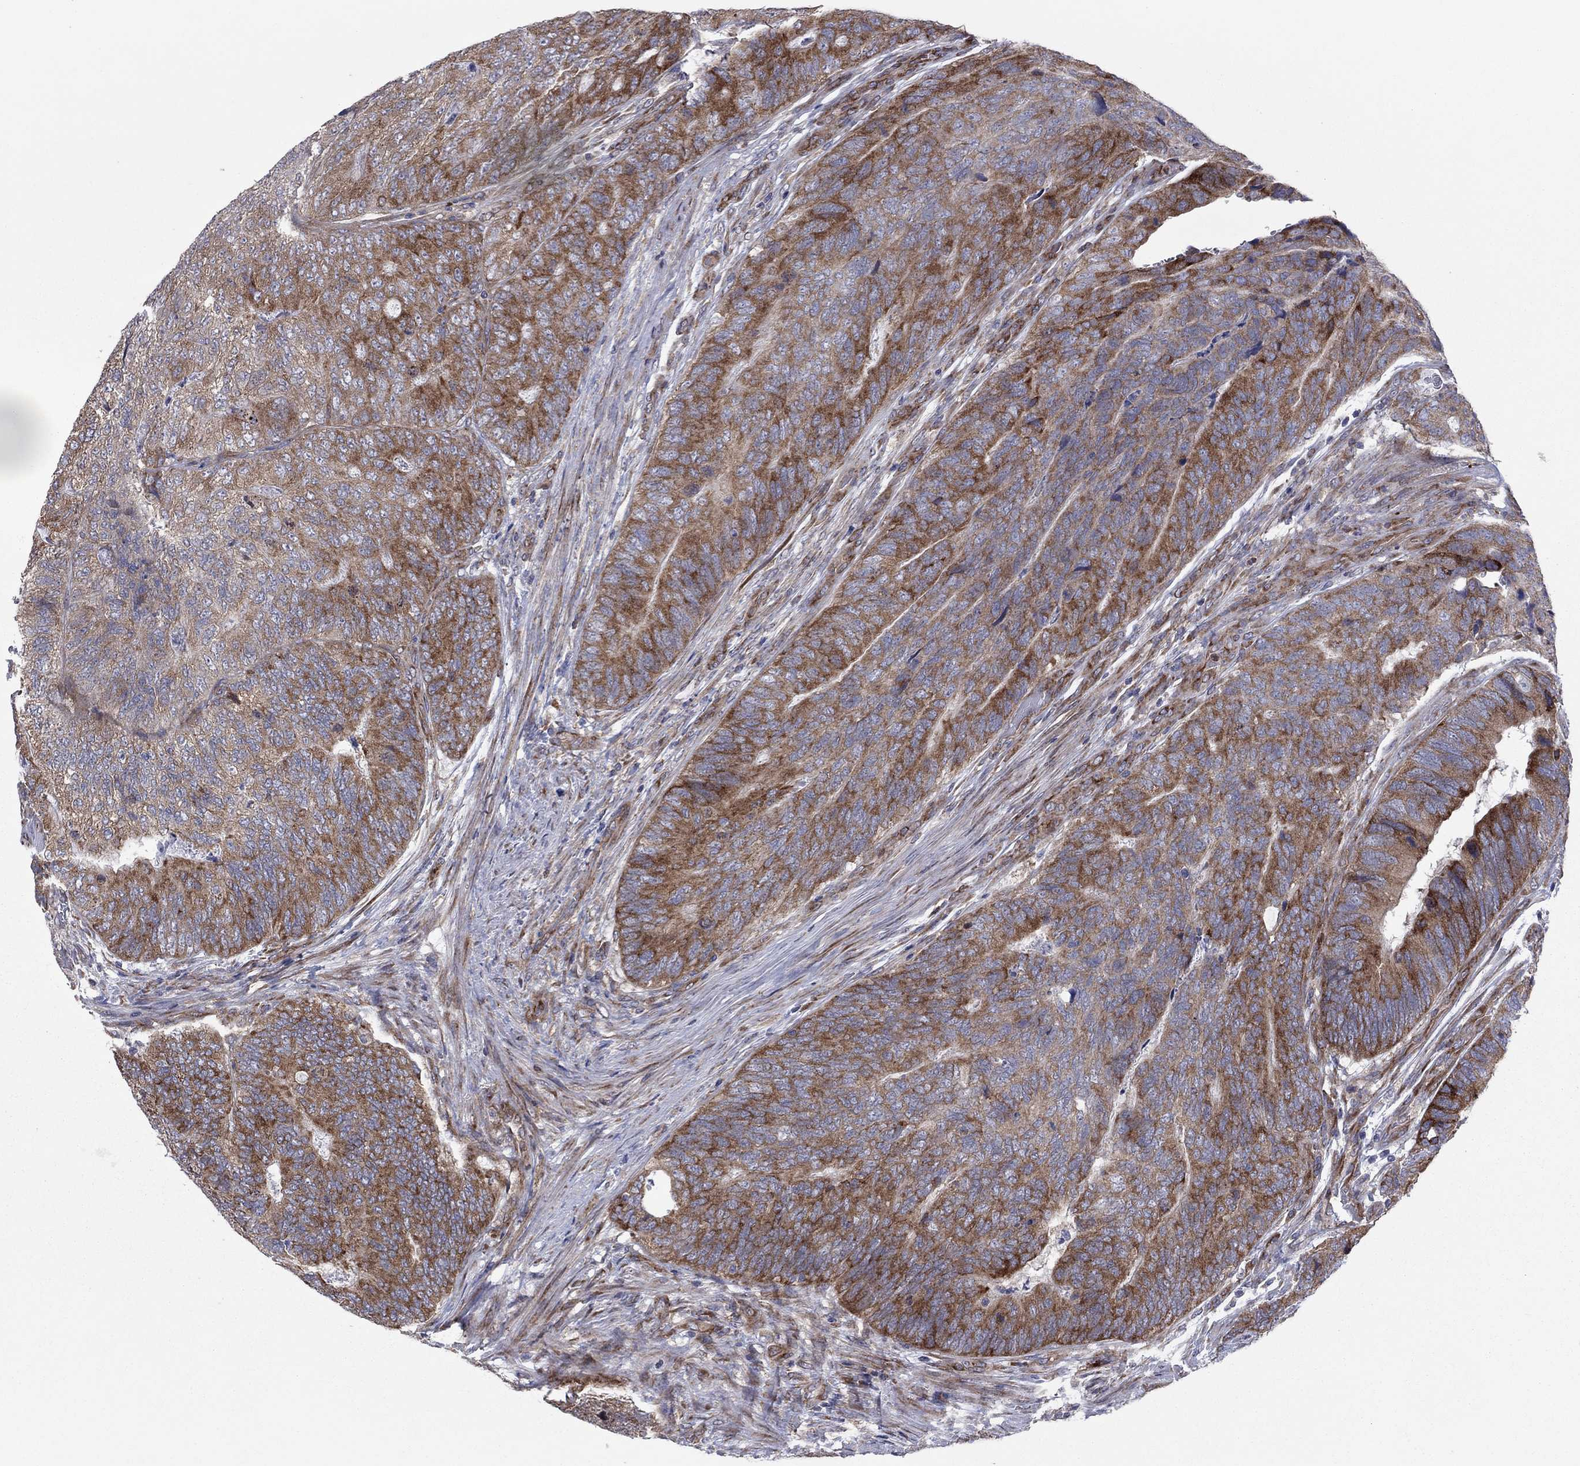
{"staining": {"intensity": "moderate", "quantity": "25%-75%", "location": "cytoplasmic/membranous"}, "tissue": "colorectal cancer", "cell_type": "Tumor cells", "image_type": "cancer", "snomed": [{"axis": "morphology", "description": "Adenocarcinoma, NOS"}, {"axis": "topography", "description": "Colon"}], "caption": "Protein analysis of colorectal cancer tissue shows moderate cytoplasmic/membranous expression in about 25%-75% of tumor cells. (DAB IHC with brightfield microscopy, high magnification).", "gene": "GPR155", "patient": {"sex": "female", "age": 67}}